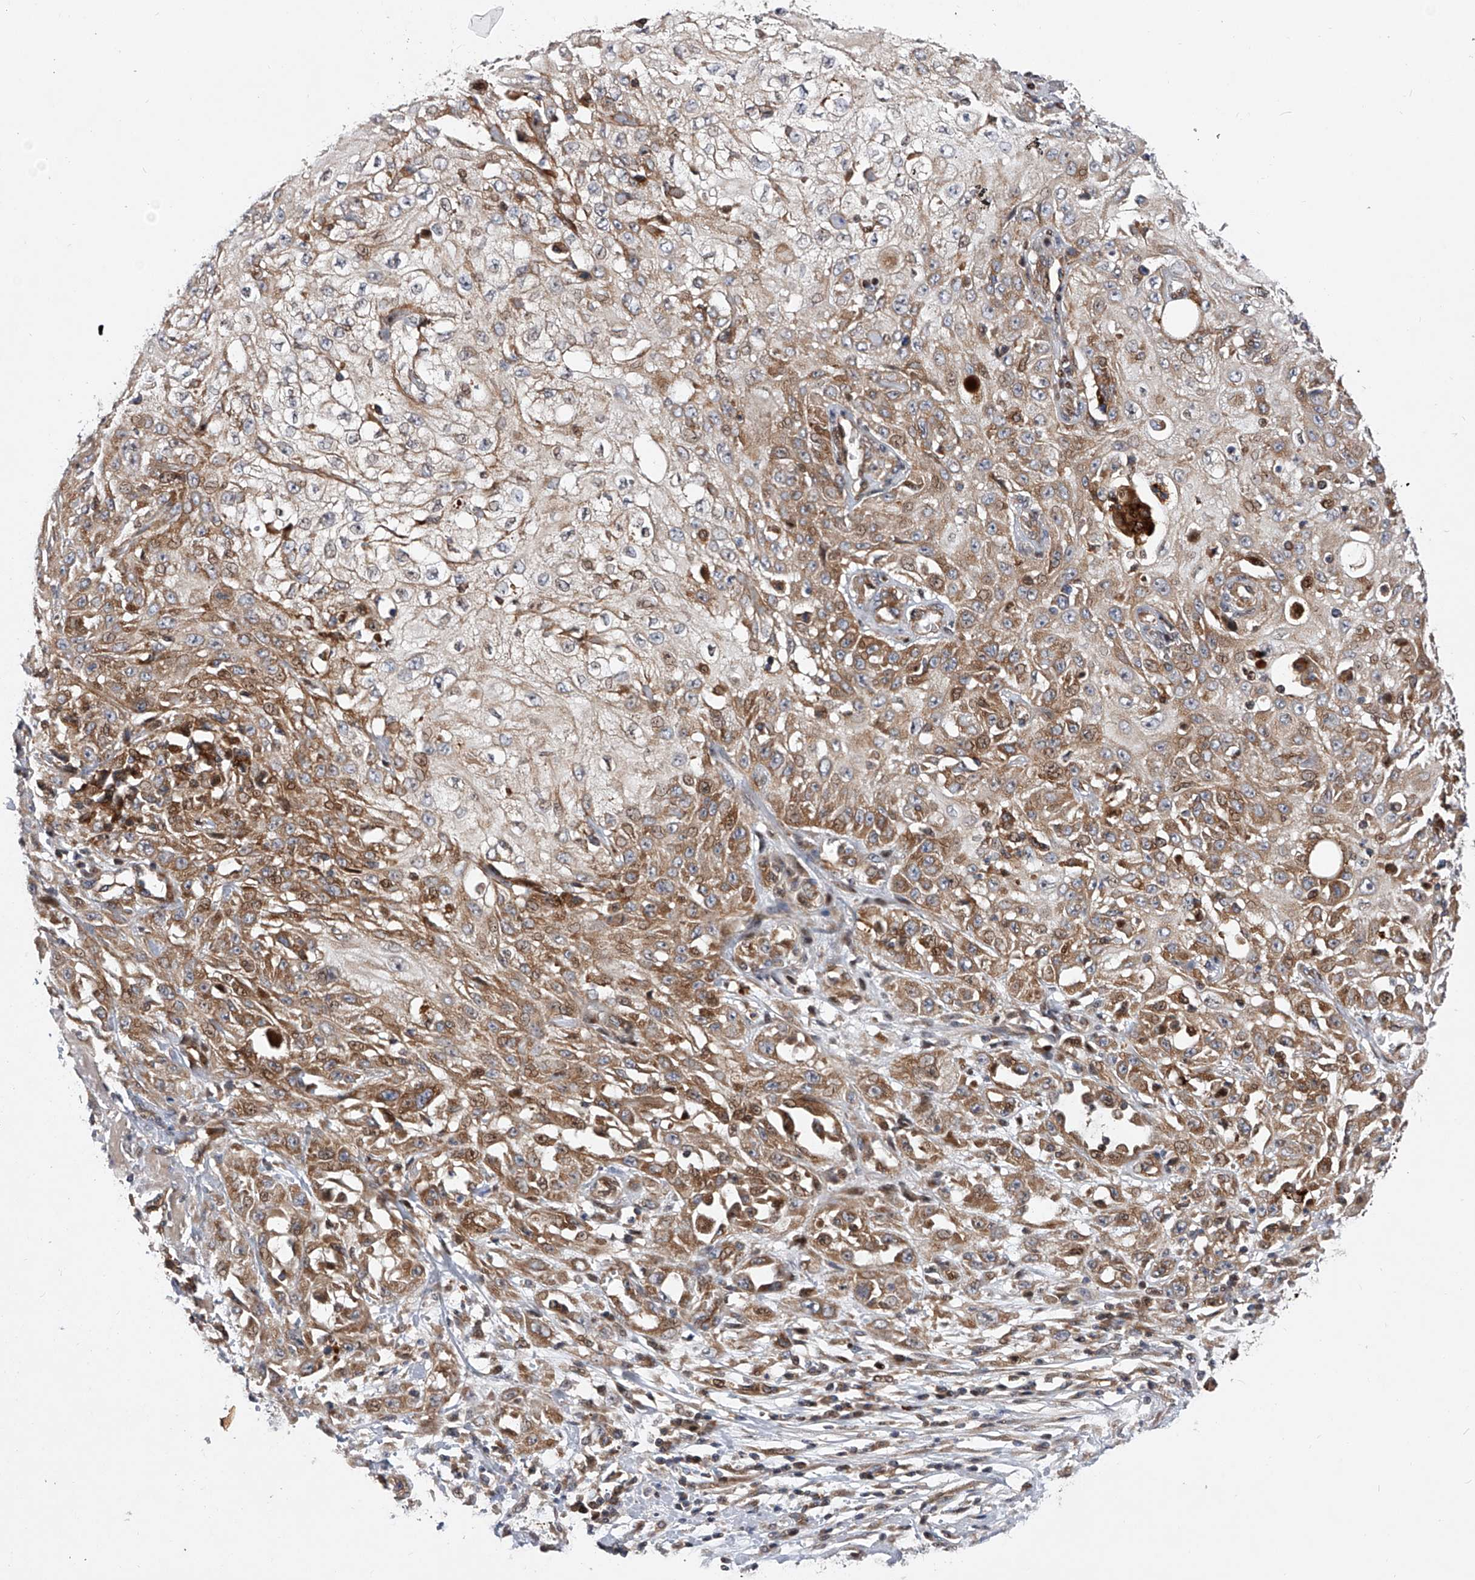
{"staining": {"intensity": "moderate", "quantity": ">75%", "location": "cytoplasmic/membranous"}, "tissue": "skin cancer", "cell_type": "Tumor cells", "image_type": "cancer", "snomed": [{"axis": "morphology", "description": "Squamous cell carcinoma, NOS"}, {"axis": "morphology", "description": "Squamous cell carcinoma, metastatic, NOS"}, {"axis": "topography", "description": "Skin"}, {"axis": "topography", "description": "Lymph node"}], "caption": "A micrograph showing moderate cytoplasmic/membranous staining in approximately >75% of tumor cells in squamous cell carcinoma (skin), as visualized by brown immunohistochemical staining.", "gene": "PDSS2", "patient": {"sex": "male", "age": 75}}